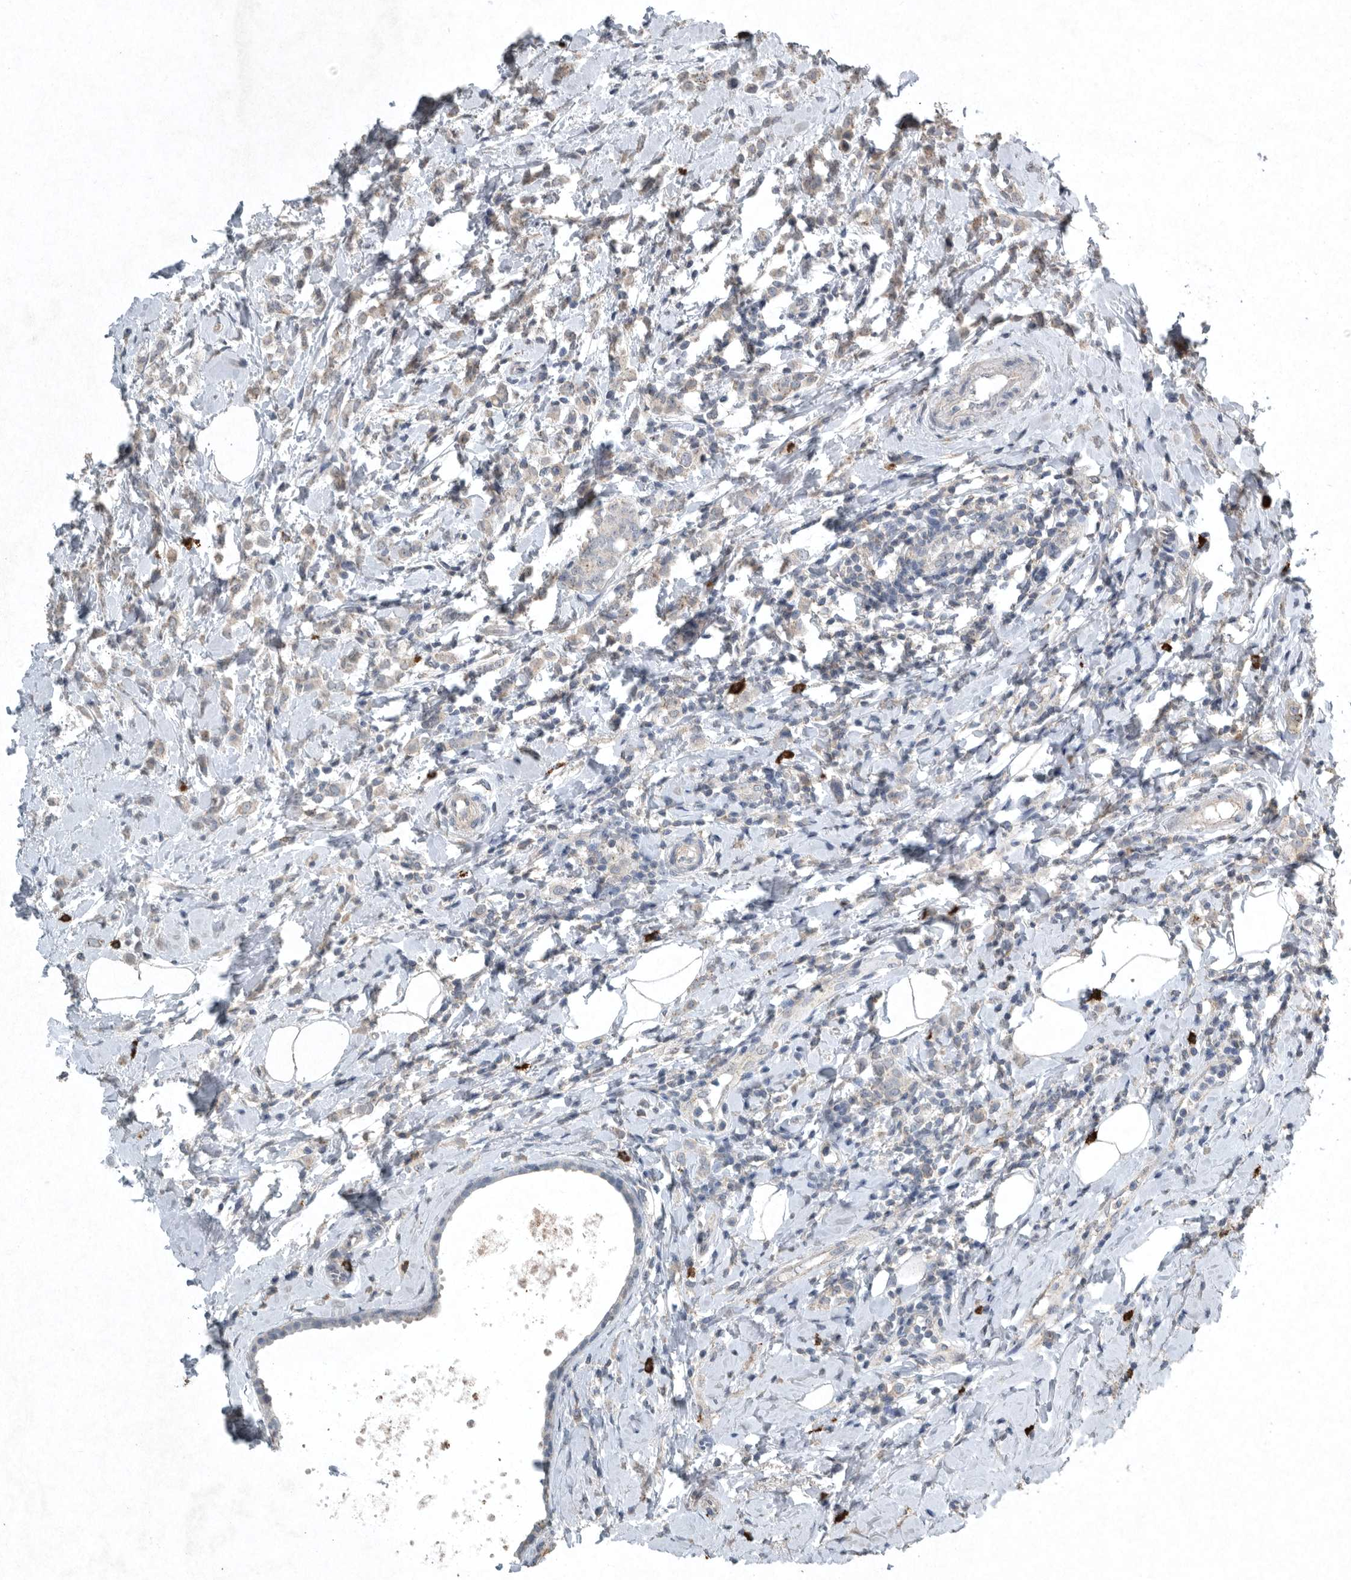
{"staining": {"intensity": "weak", "quantity": "<25%", "location": "cytoplasmic/membranous"}, "tissue": "breast cancer", "cell_type": "Tumor cells", "image_type": "cancer", "snomed": [{"axis": "morphology", "description": "Lobular carcinoma"}, {"axis": "topography", "description": "Breast"}], "caption": "Tumor cells are negative for brown protein staining in lobular carcinoma (breast). (DAB immunohistochemistry visualized using brightfield microscopy, high magnification).", "gene": "IL20", "patient": {"sex": "female", "age": 47}}